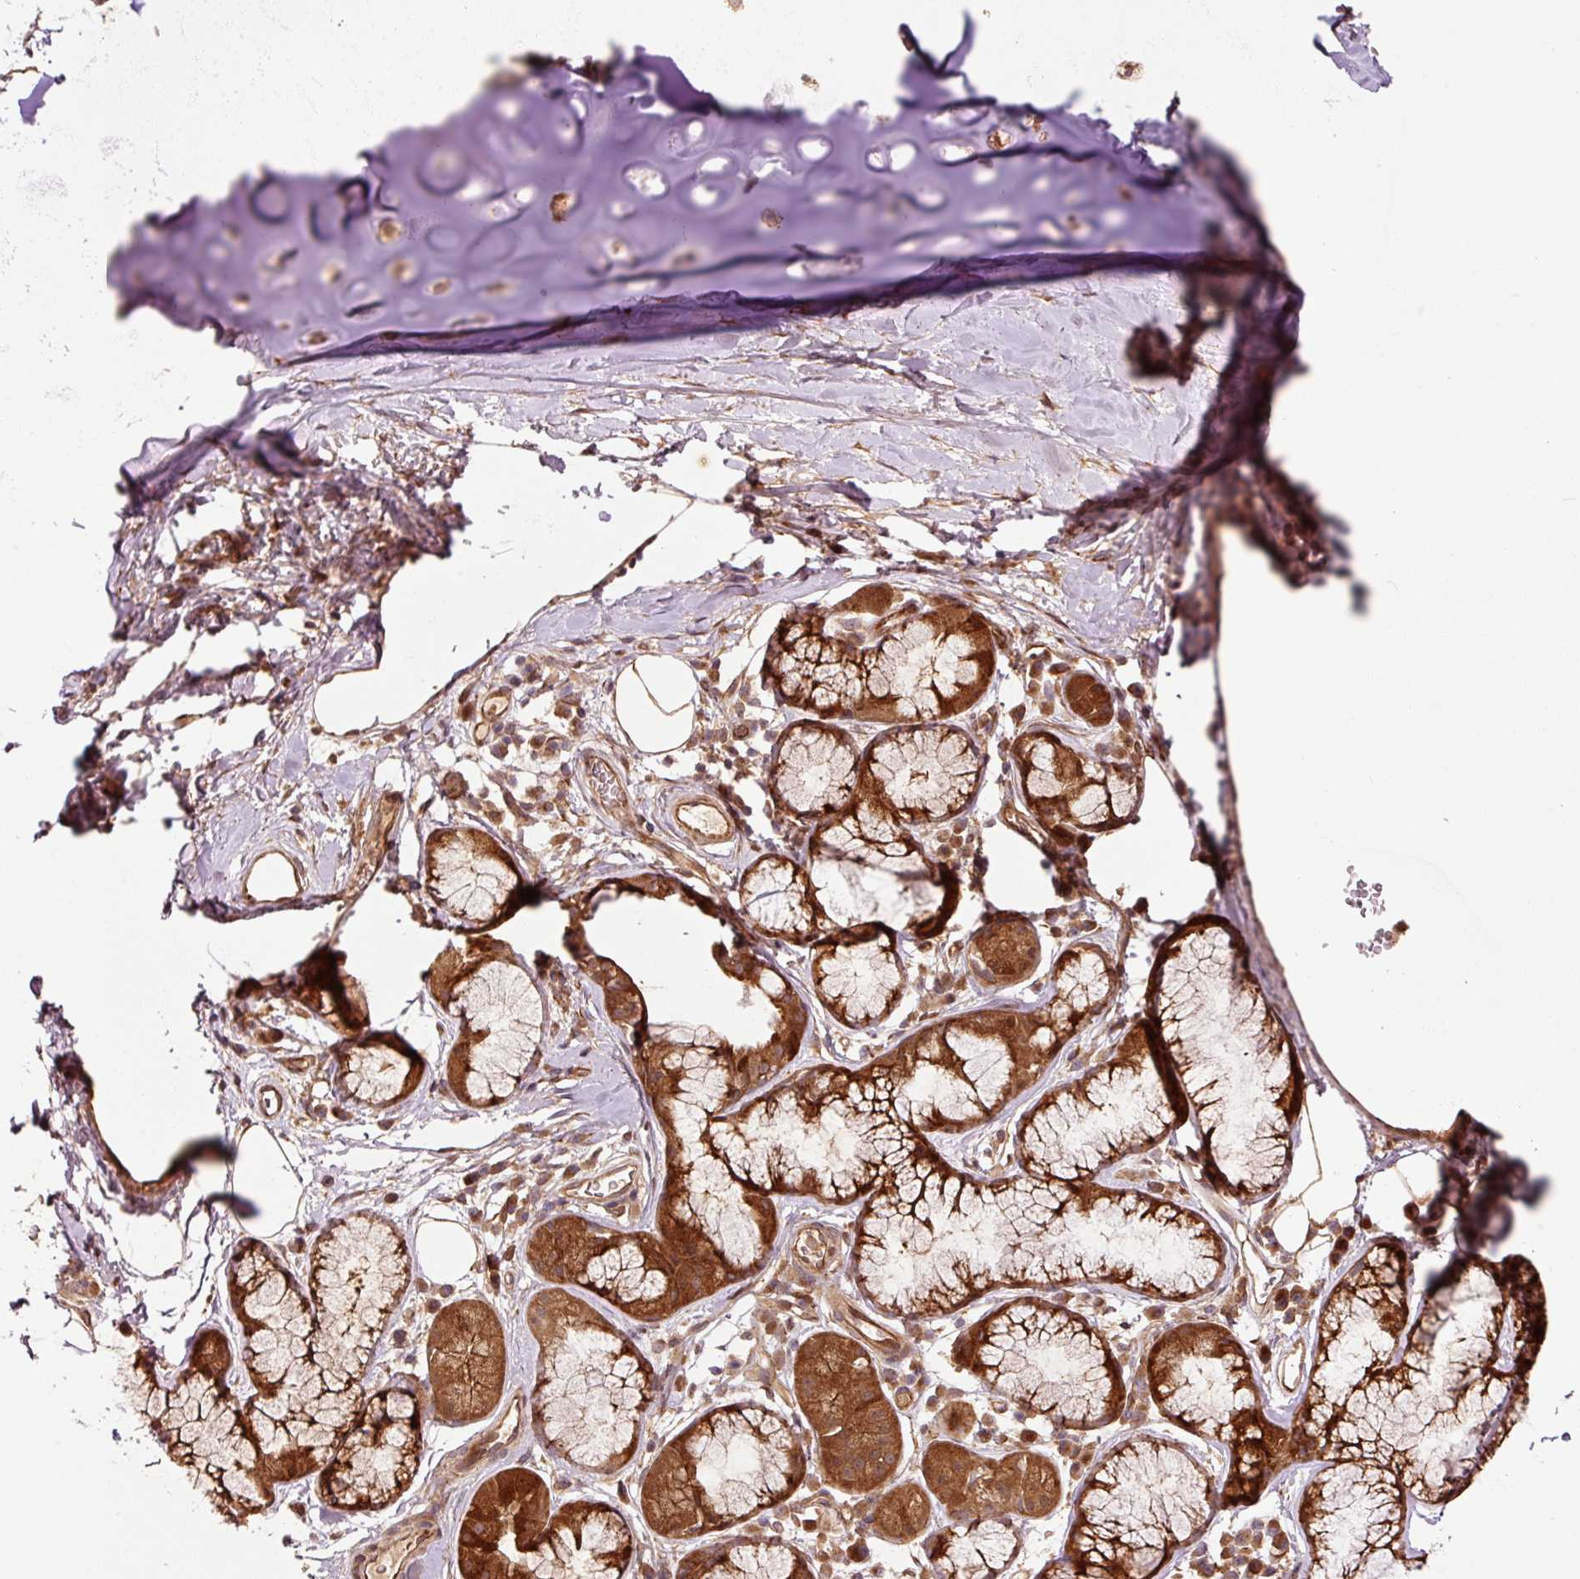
{"staining": {"intensity": "moderate", "quantity": ">75%", "location": "cytoplasmic/membranous"}, "tissue": "adipose tissue", "cell_type": "Adipocytes", "image_type": "normal", "snomed": [{"axis": "morphology", "description": "Normal tissue, NOS"}, {"axis": "topography", "description": "Cartilage tissue"}, {"axis": "topography", "description": "Bronchus"}], "caption": "Immunohistochemistry (IHC) of unremarkable adipose tissue displays medium levels of moderate cytoplasmic/membranous expression in approximately >75% of adipocytes.", "gene": "OXER1", "patient": {"sex": "male", "age": 58}}